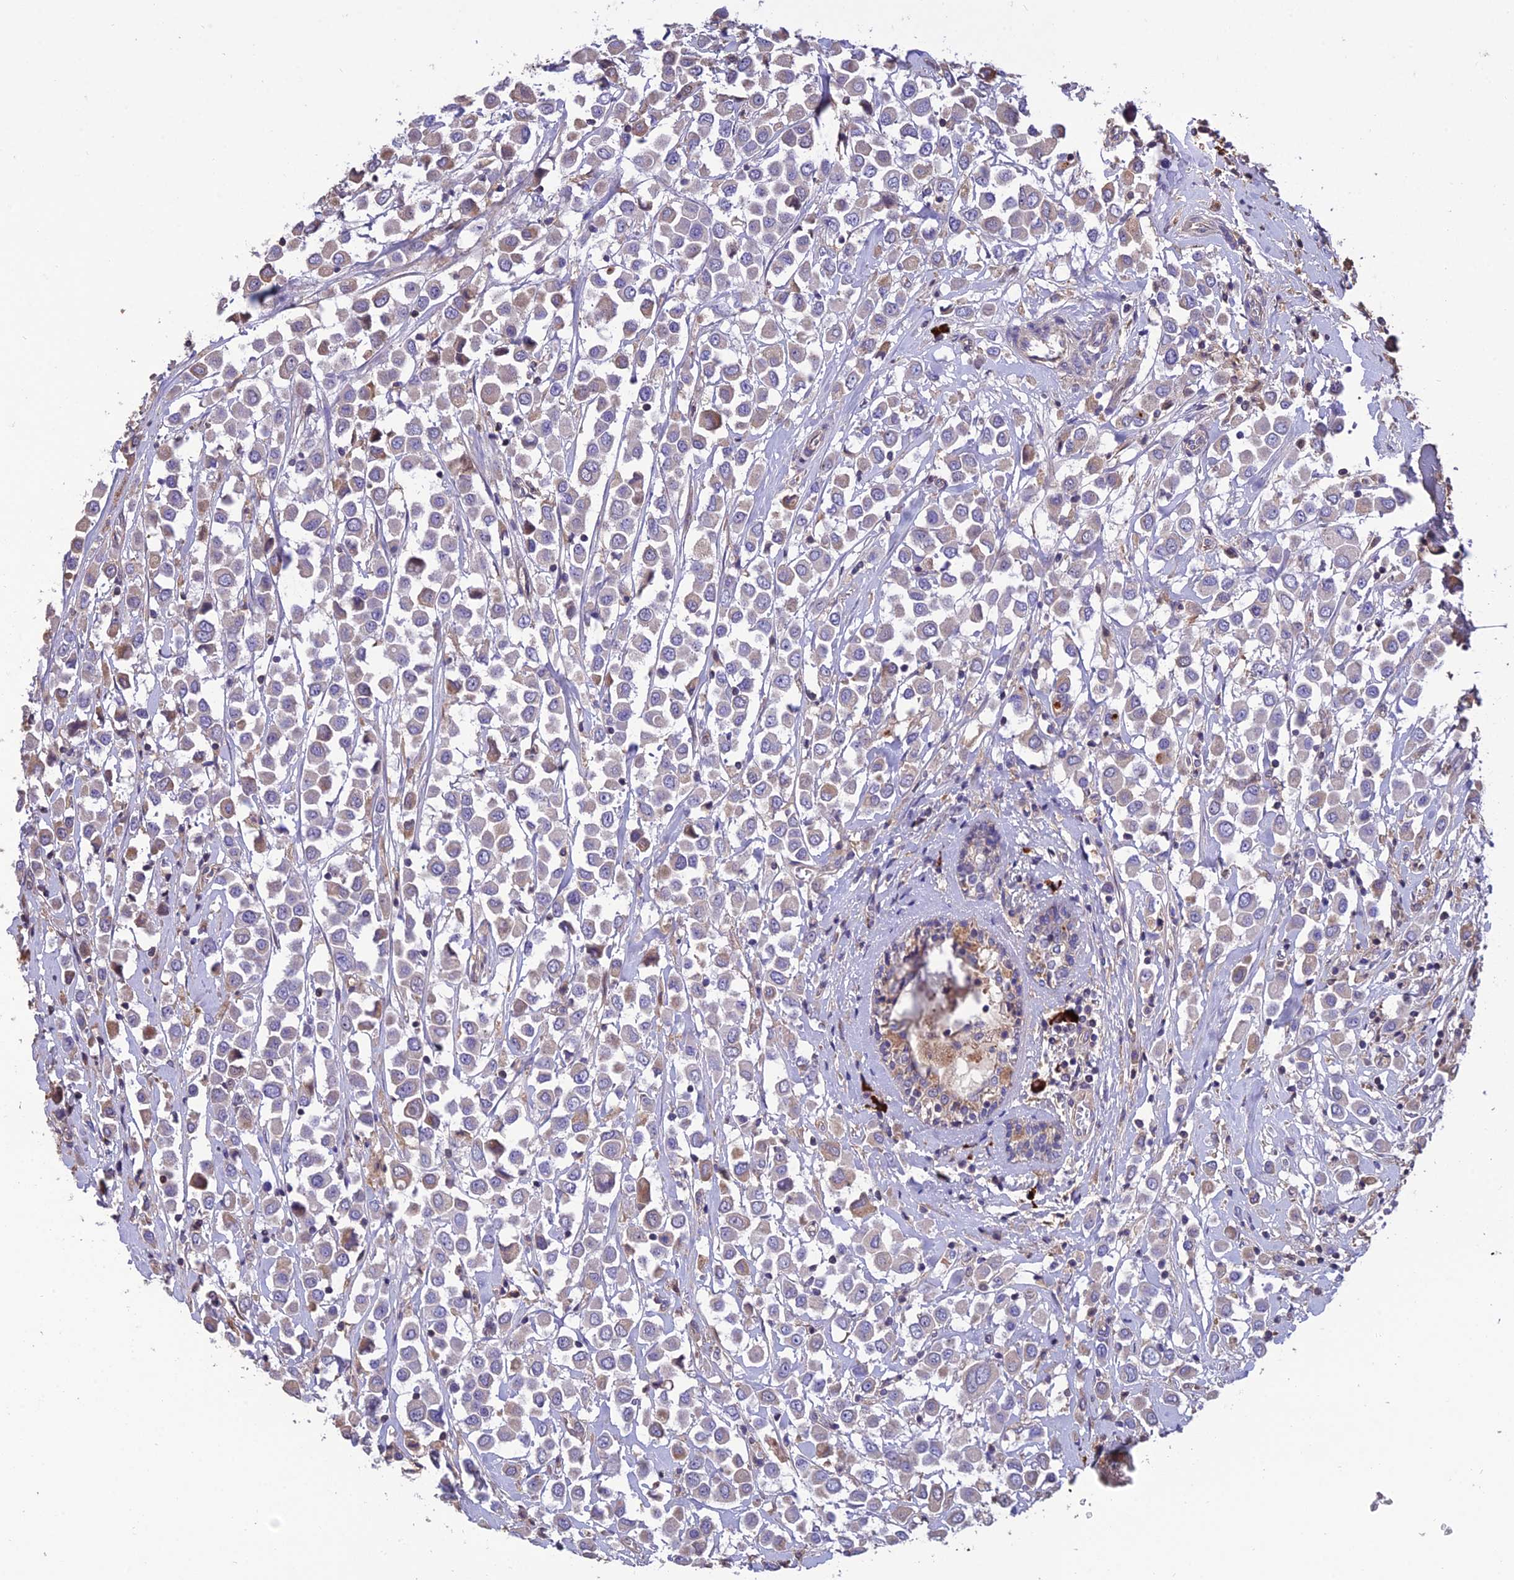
{"staining": {"intensity": "weak", "quantity": "25%-75%", "location": "cytoplasmic/membranous"}, "tissue": "breast cancer", "cell_type": "Tumor cells", "image_type": "cancer", "snomed": [{"axis": "morphology", "description": "Duct carcinoma"}, {"axis": "topography", "description": "Breast"}], "caption": "Protein expression analysis of breast intraductal carcinoma reveals weak cytoplasmic/membranous expression in approximately 25%-75% of tumor cells. (brown staining indicates protein expression, while blue staining denotes nuclei).", "gene": "MIOS", "patient": {"sex": "female", "age": 61}}